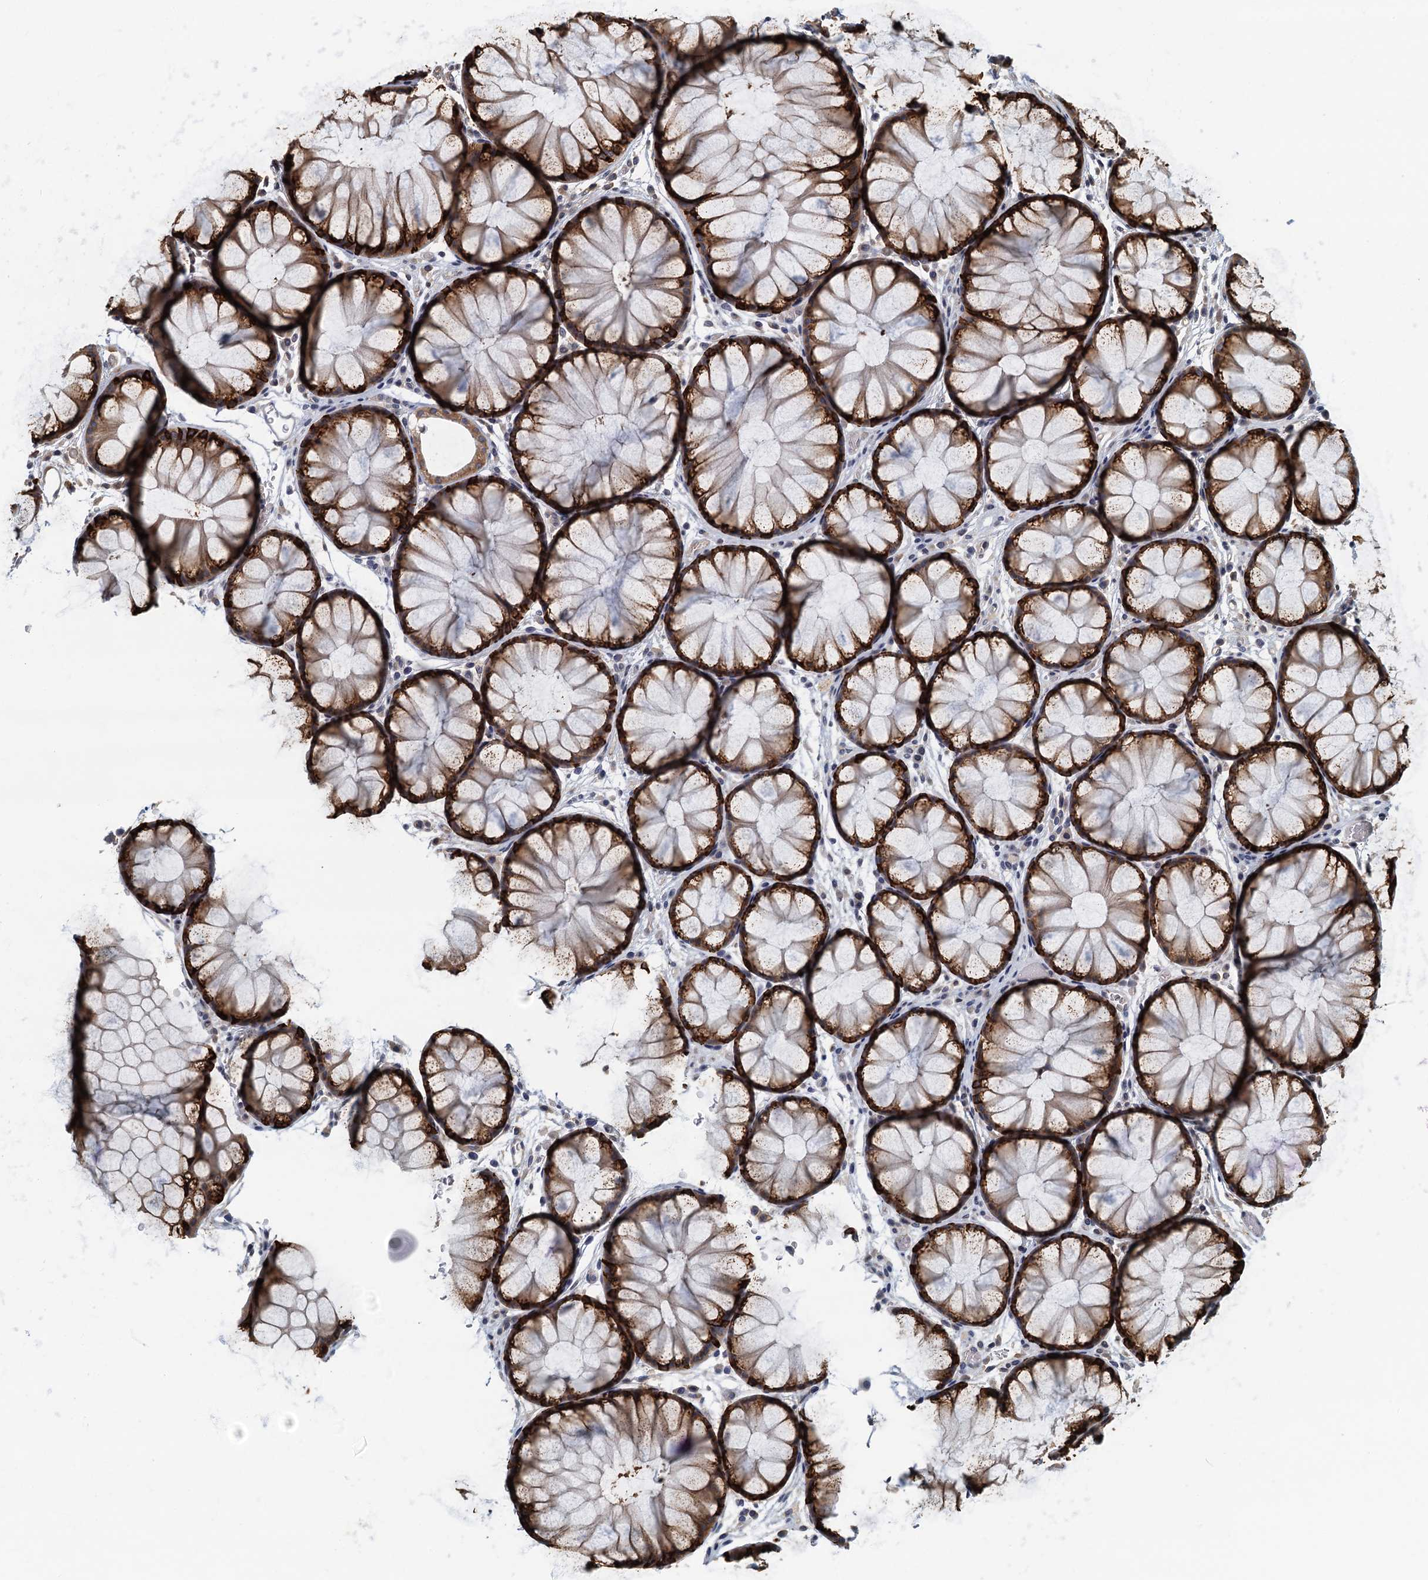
{"staining": {"intensity": "weak", "quantity": ">75%", "location": "cytoplasmic/membranous"}, "tissue": "colon", "cell_type": "Endothelial cells", "image_type": "normal", "snomed": [{"axis": "morphology", "description": "Normal tissue, NOS"}, {"axis": "topography", "description": "Colon"}], "caption": "This histopathology image shows normal colon stained with IHC to label a protein in brown. The cytoplasmic/membranous of endothelial cells show weak positivity for the protein. Nuclei are counter-stained blue.", "gene": "CKAP2L", "patient": {"sex": "female", "age": 82}}